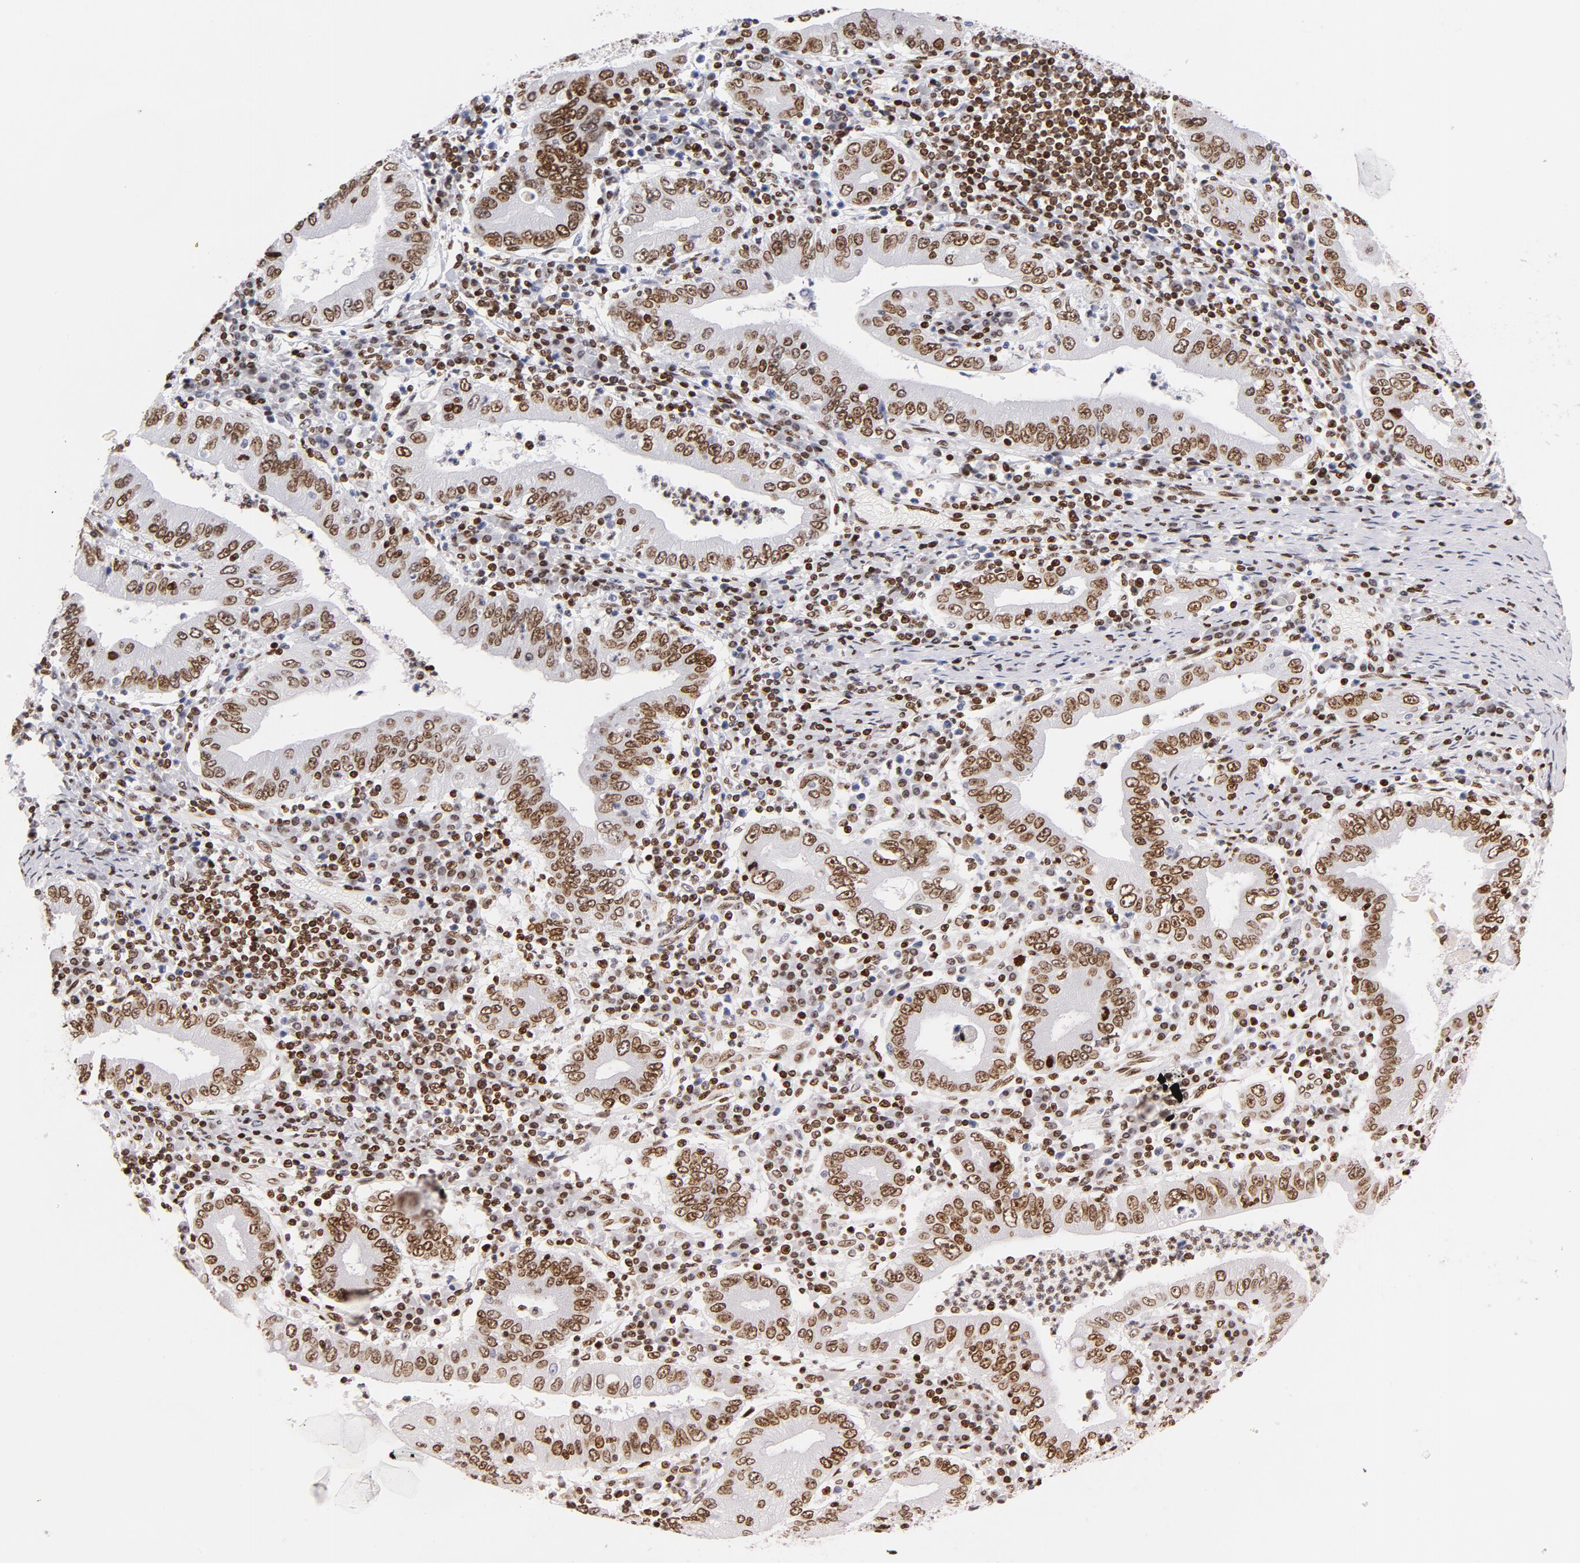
{"staining": {"intensity": "moderate", "quantity": ">75%", "location": "cytoplasmic/membranous,nuclear"}, "tissue": "stomach cancer", "cell_type": "Tumor cells", "image_type": "cancer", "snomed": [{"axis": "morphology", "description": "Normal tissue, NOS"}, {"axis": "morphology", "description": "Adenocarcinoma, NOS"}, {"axis": "topography", "description": "Esophagus"}, {"axis": "topography", "description": "Stomach, upper"}, {"axis": "topography", "description": "Peripheral nerve tissue"}], "caption": "This image displays immunohistochemistry (IHC) staining of stomach cancer, with medium moderate cytoplasmic/membranous and nuclear staining in approximately >75% of tumor cells.", "gene": "TOP2B", "patient": {"sex": "male", "age": 62}}